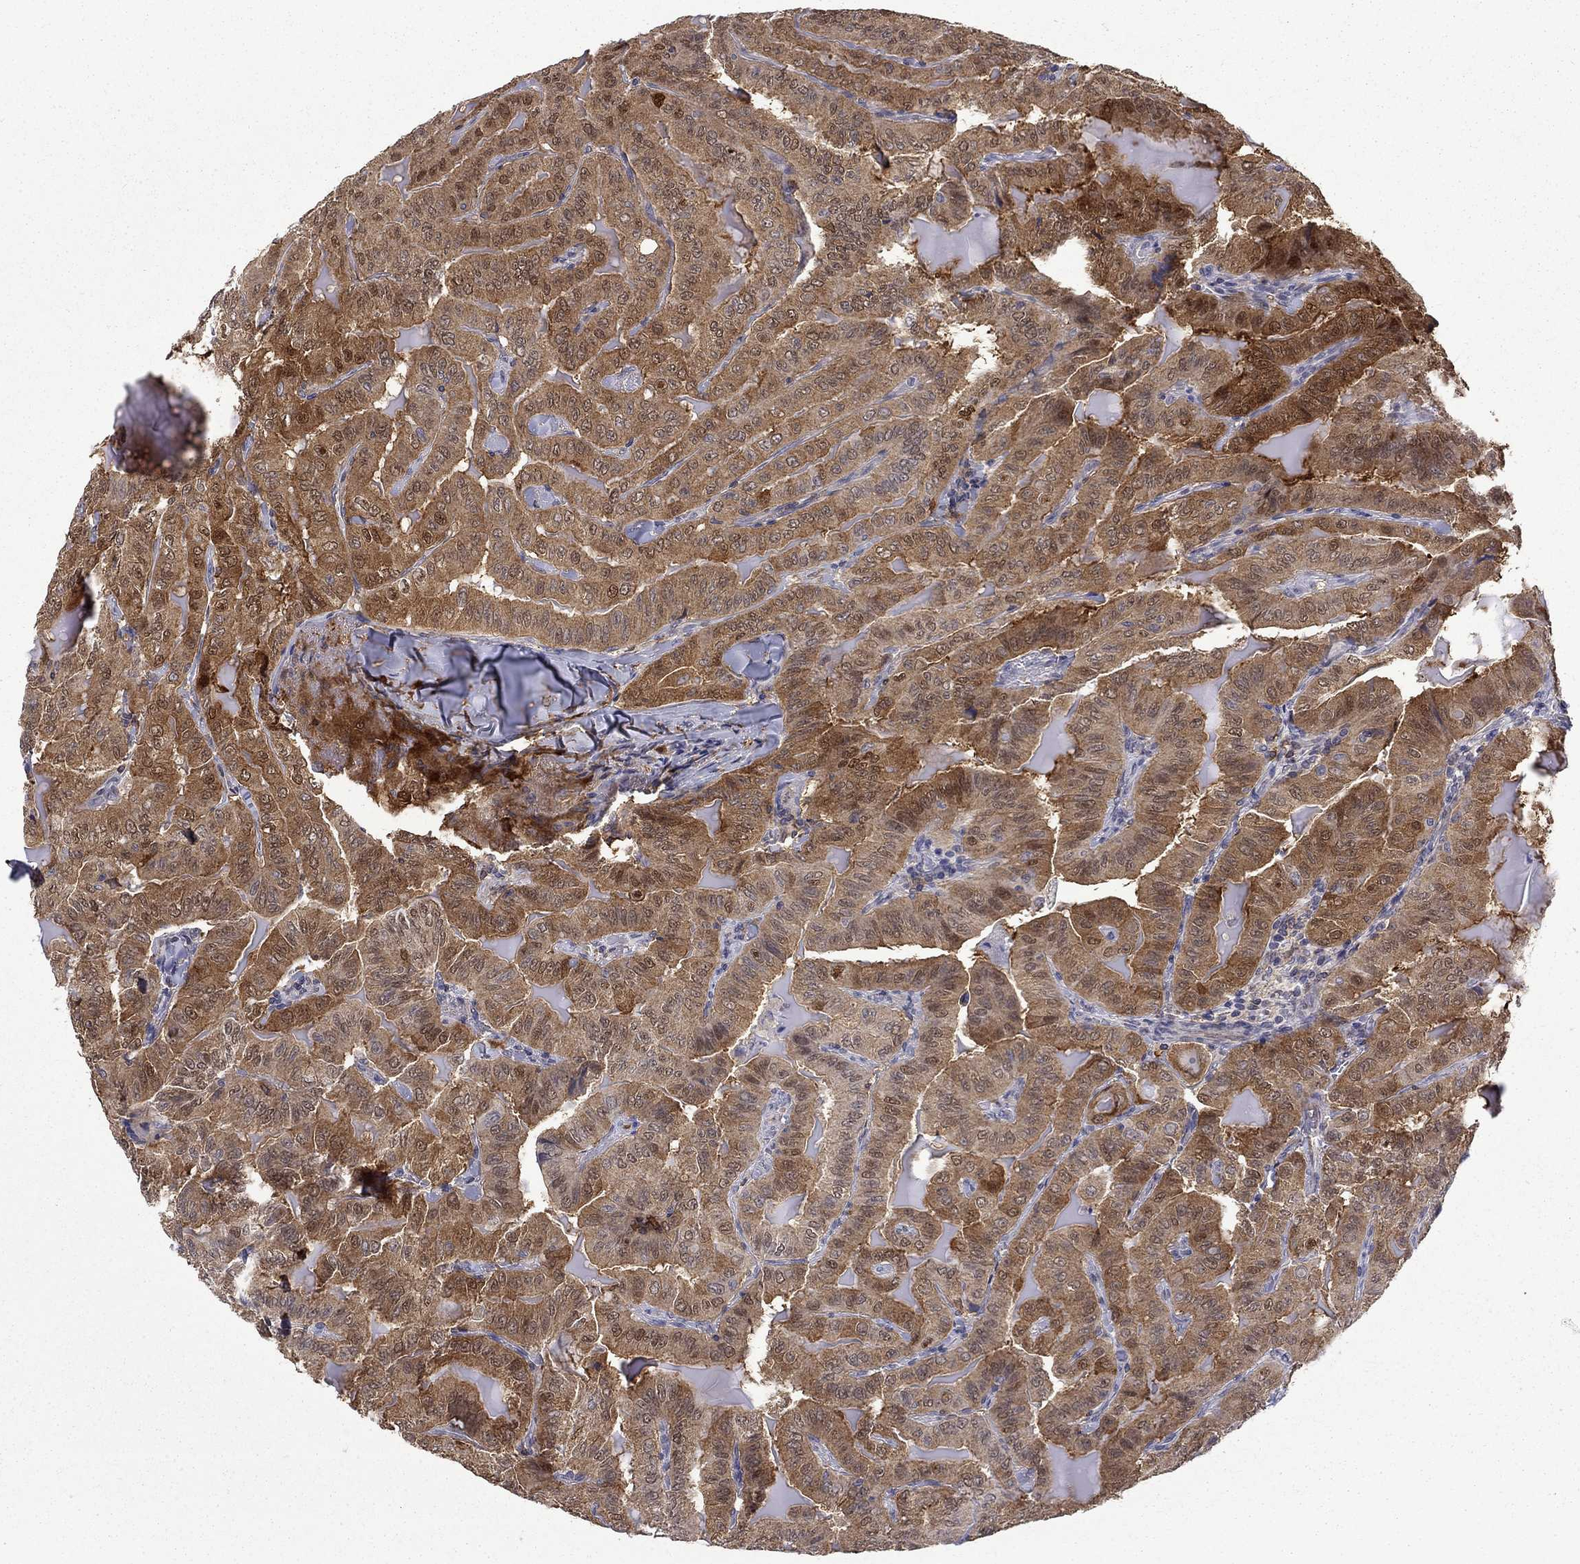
{"staining": {"intensity": "strong", "quantity": ">75%", "location": "cytoplasmic/membranous"}, "tissue": "thyroid cancer", "cell_type": "Tumor cells", "image_type": "cancer", "snomed": [{"axis": "morphology", "description": "Papillary adenocarcinoma, NOS"}, {"axis": "topography", "description": "Thyroid gland"}], "caption": "A brown stain shows strong cytoplasmic/membranous staining of a protein in thyroid cancer tumor cells. (Brightfield microscopy of DAB IHC at high magnification).", "gene": "PCBP3", "patient": {"sex": "female", "age": 68}}